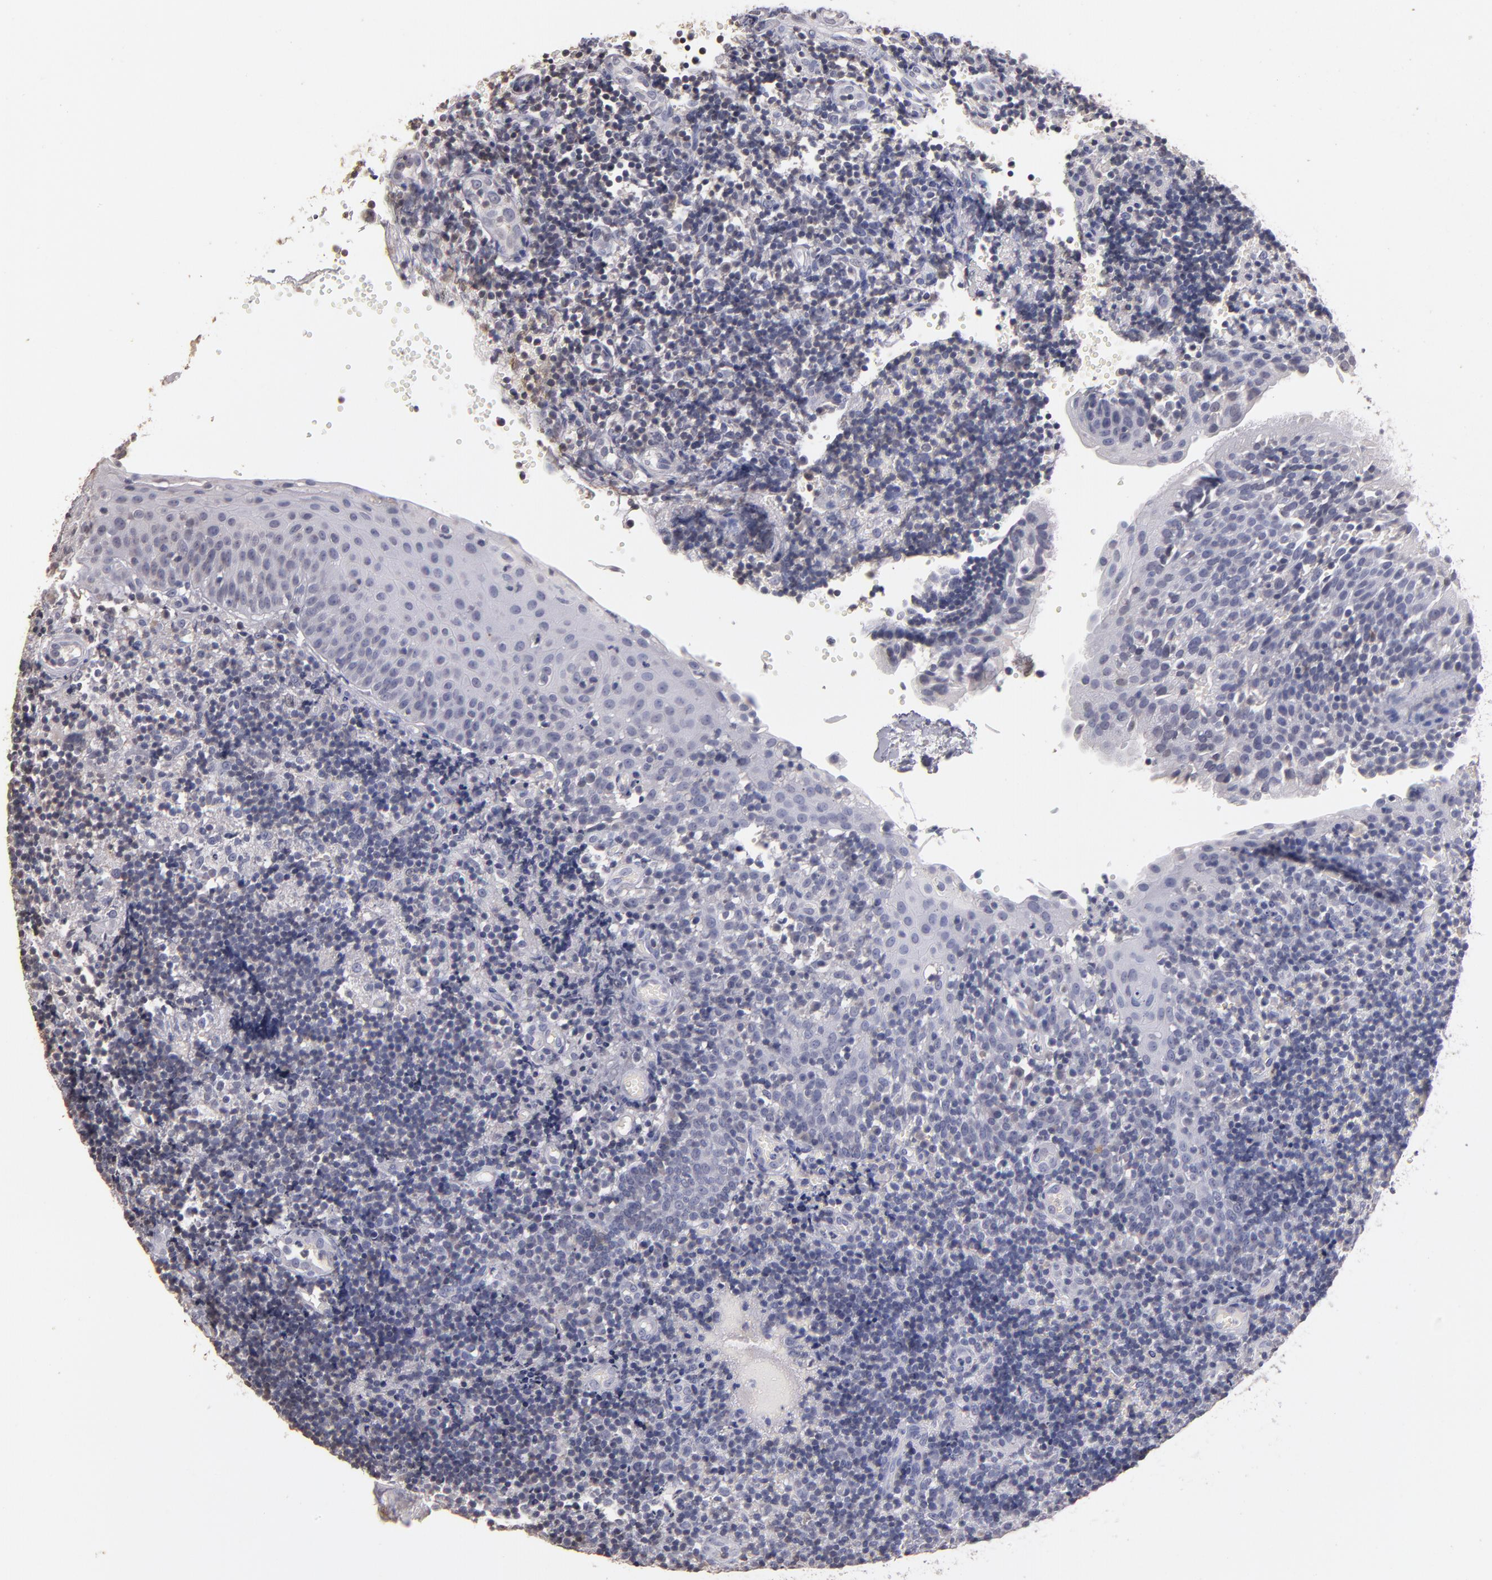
{"staining": {"intensity": "negative", "quantity": "none", "location": "none"}, "tissue": "tonsil", "cell_type": "Germinal center cells", "image_type": "normal", "snomed": [{"axis": "morphology", "description": "Normal tissue, NOS"}, {"axis": "topography", "description": "Tonsil"}], "caption": "IHC histopathology image of unremarkable tonsil: tonsil stained with DAB (3,3'-diaminobenzidine) reveals no significant protein positivity in germinal center cells.", "gene": "SOX10", "patient": {"sex": "female", "age": 40}}